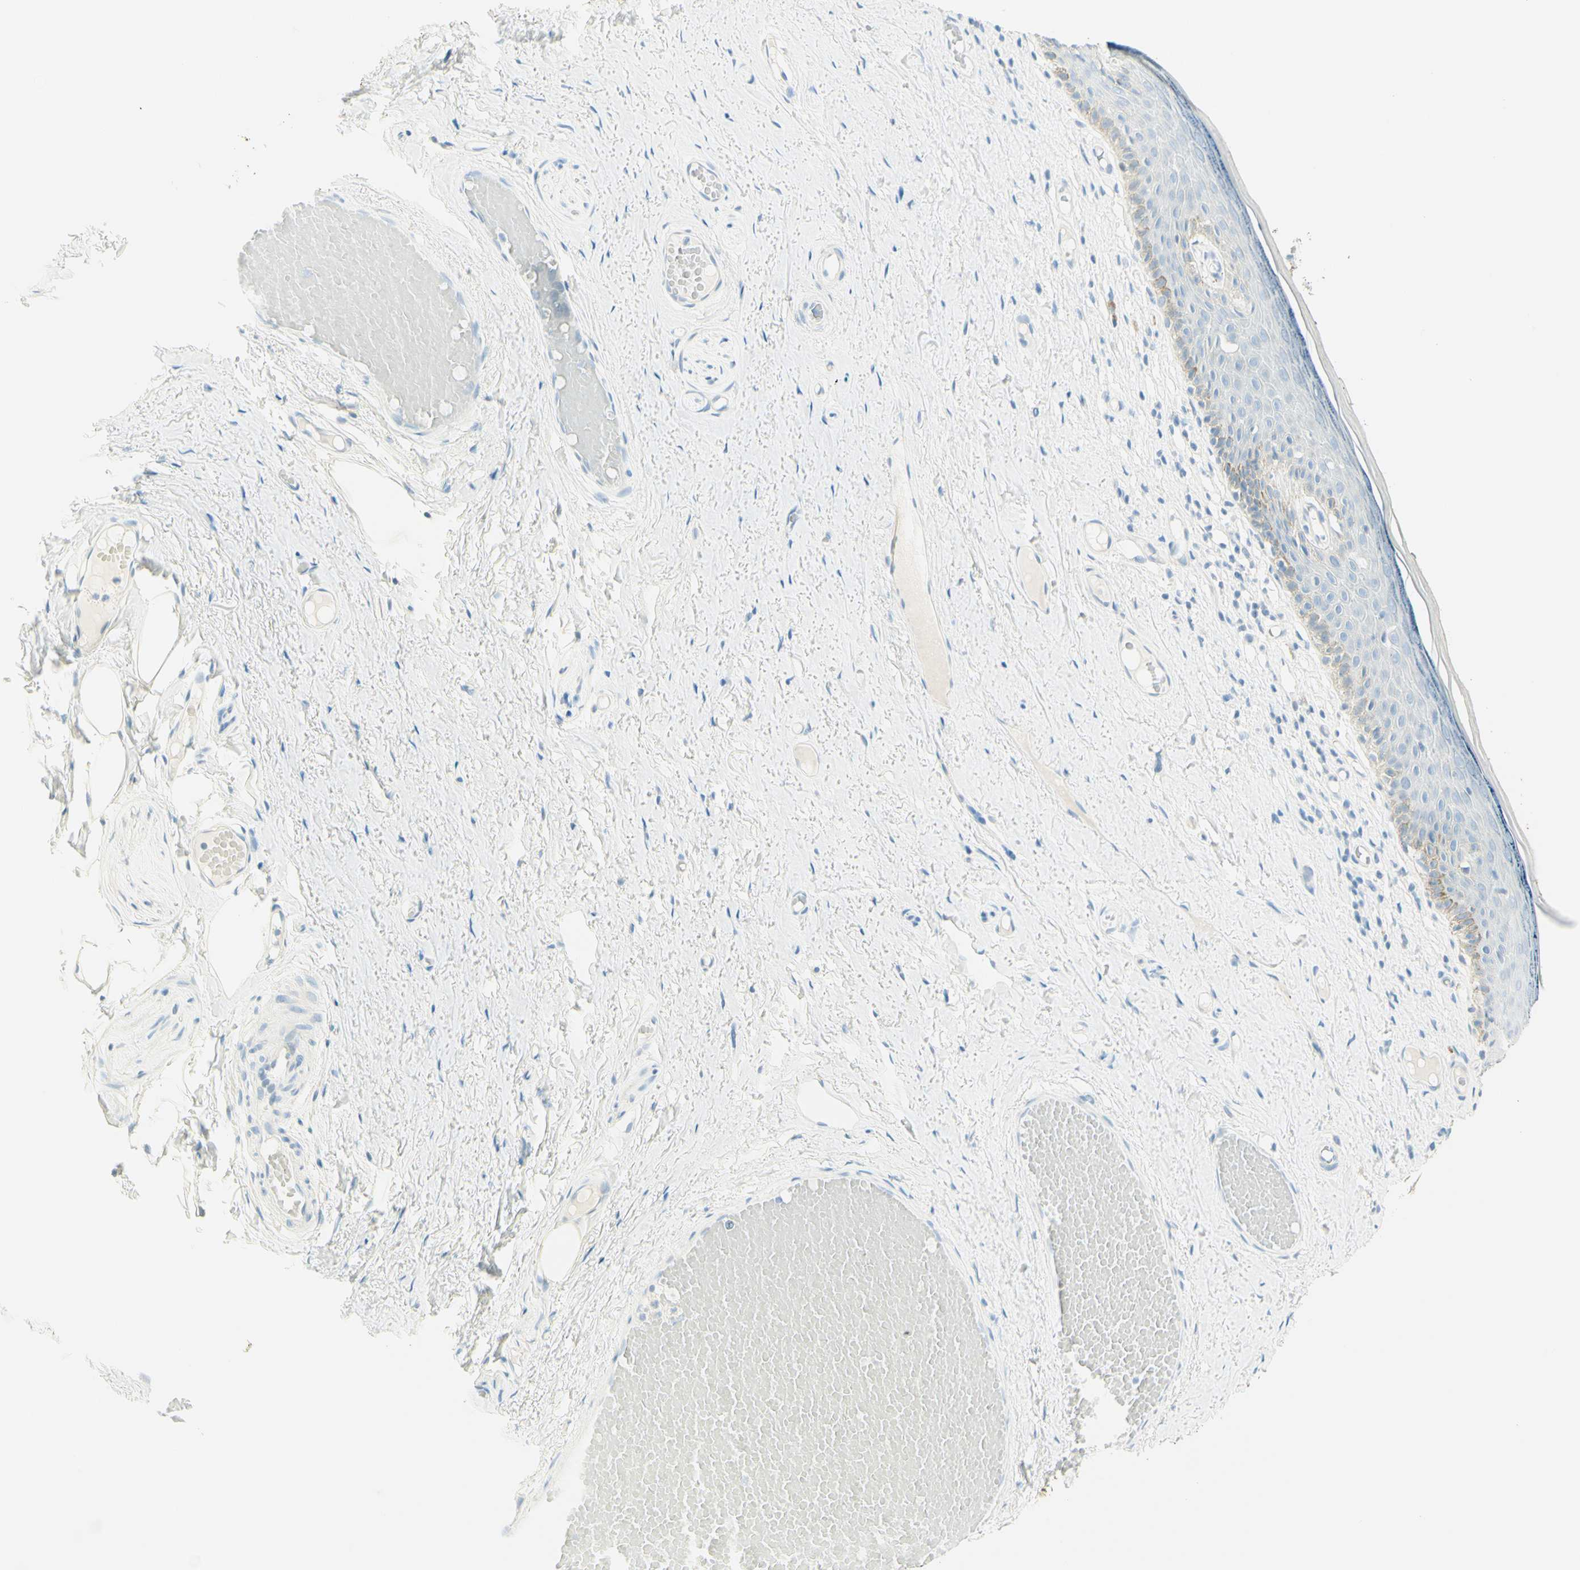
{"staining": {"intensity": "moderate", "quantity": "<25%", "location": "cytoplasmic/membranous"}, "tissue": "skin", "cell_type": "Epidermal cells", "image_type": "normal", "snomed": [{"axis": "morphology", "description": "Normal tissue, NOS"}, {"axis": "topography", "description": "Vulva"}], "caption": "About <25% of epidermal cells in normal human skin exhibit moderate cytoplasmic/membranous protein staining as visualized by brown immunohistochemical staining.", "gene": "TMEM132D", "patient": {"sex": "female", "age": 54}}